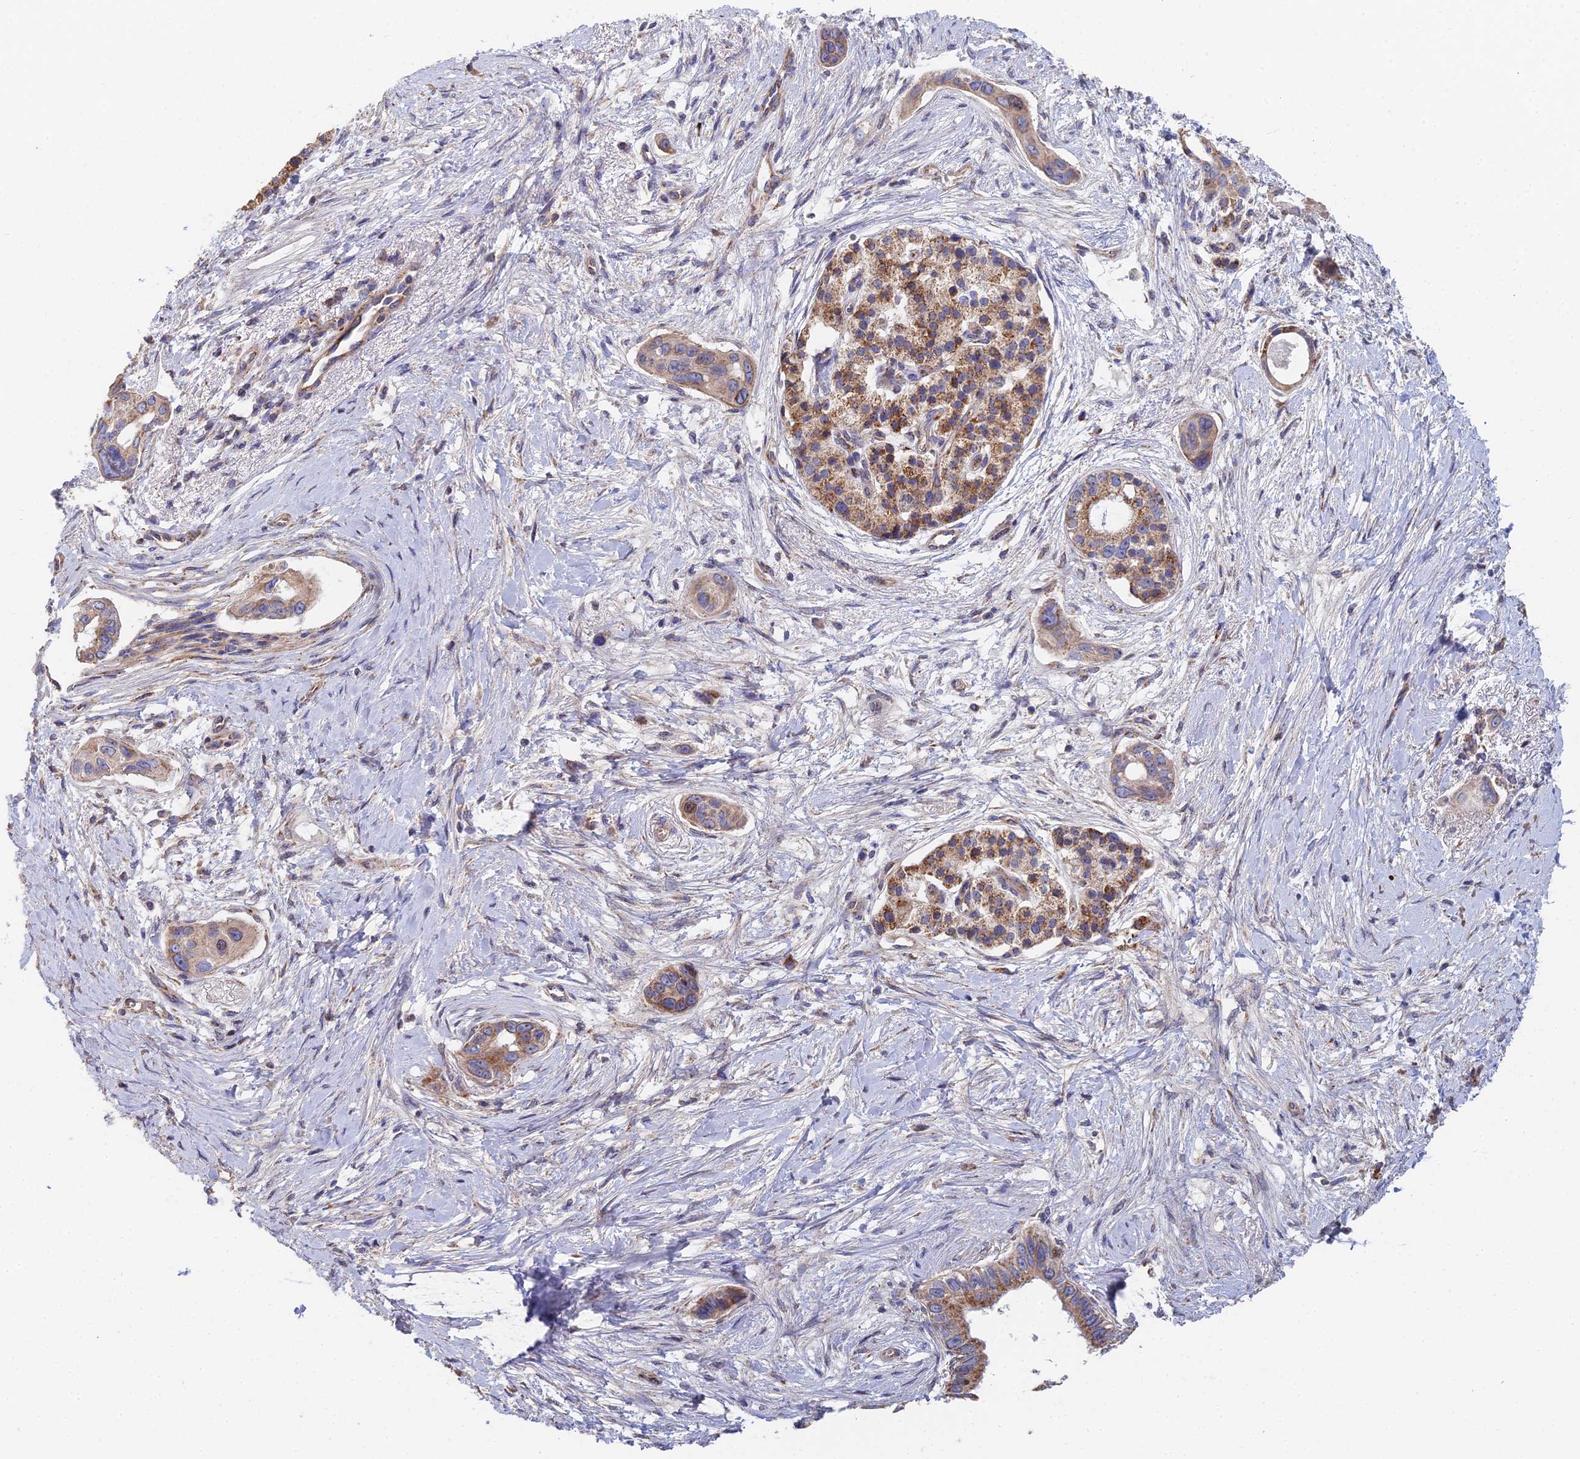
{"staining": {"intensity": "moderate", "quantity": "<25%", "location": "cytoplasmic/membranous"}, "tissue": "pancreatic cancer", "cell_type": "Tumor cells", "image_type": "cancer", "snomed": [{"axis": "morphology", "description": "Adenocarcinoma, NOS"}, {"axis": "topography", "description": "Pancreas"}], "caption": "A brown stain labels moderate cytoplasmic/membranous staining of a protein in pancreatic adenocarcinoma tumor cells.", "gene": "ECSIT", "patient": {"sex": "male", "age": 72}}